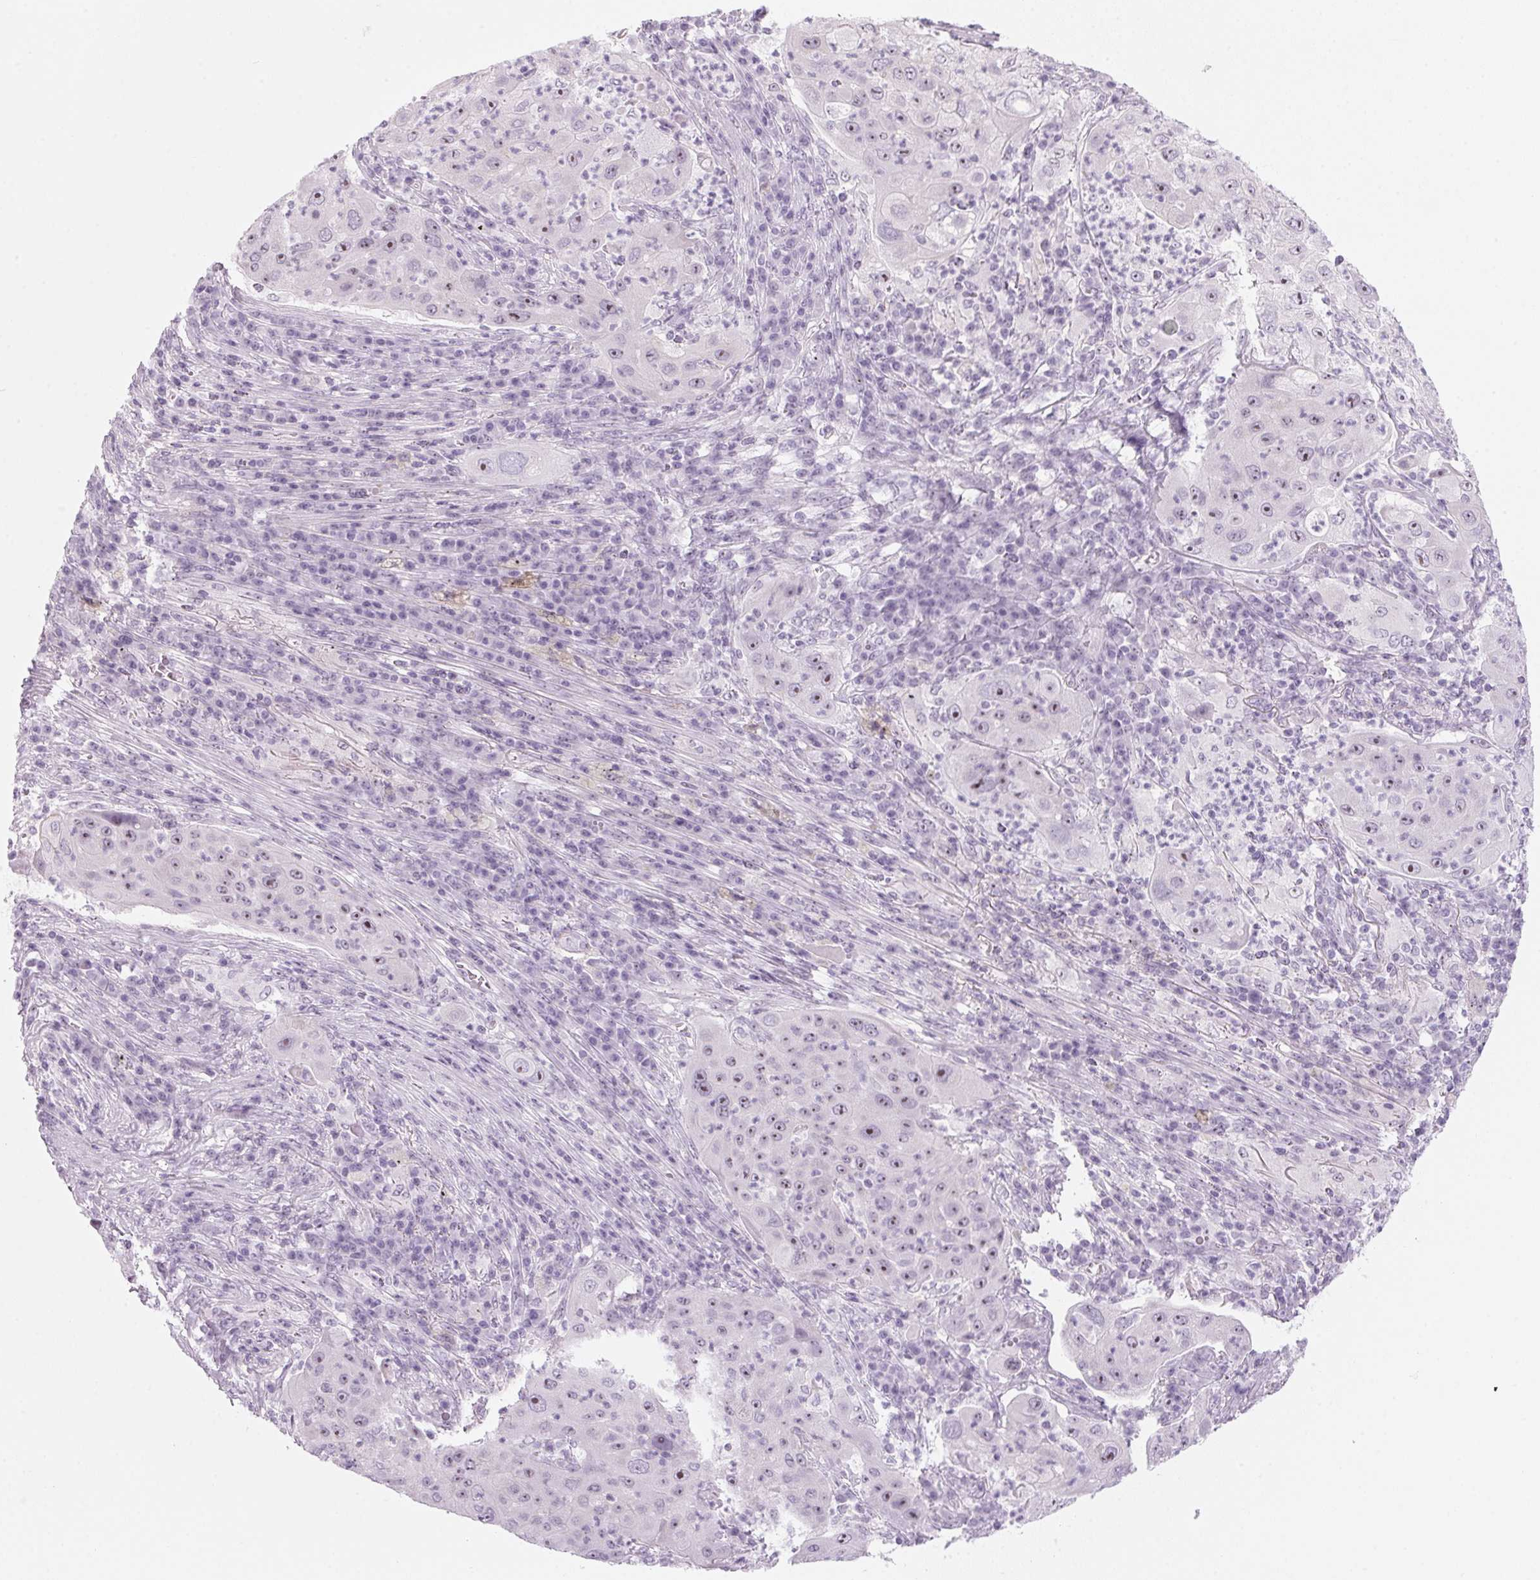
{"staining": {"intensity": "weak", "quantity": "<25%", "location": "nuclear"}, "tissue": "lung cancer", "cell_type": "Tumor cells", "image_type": "cancer", "snomed": [{"axis": "morphology", "description": "Squamous cell carcinoma, NOS"}, {"axis": "topography", "description": "Lung"}], "caption": "A histopathology image of lung squamous cell carcinoma stained for a protein reveals no brown staining in tumor cells.", "gene": "DNTTIP2", "patient": {"sex": "female", "age": 59}}